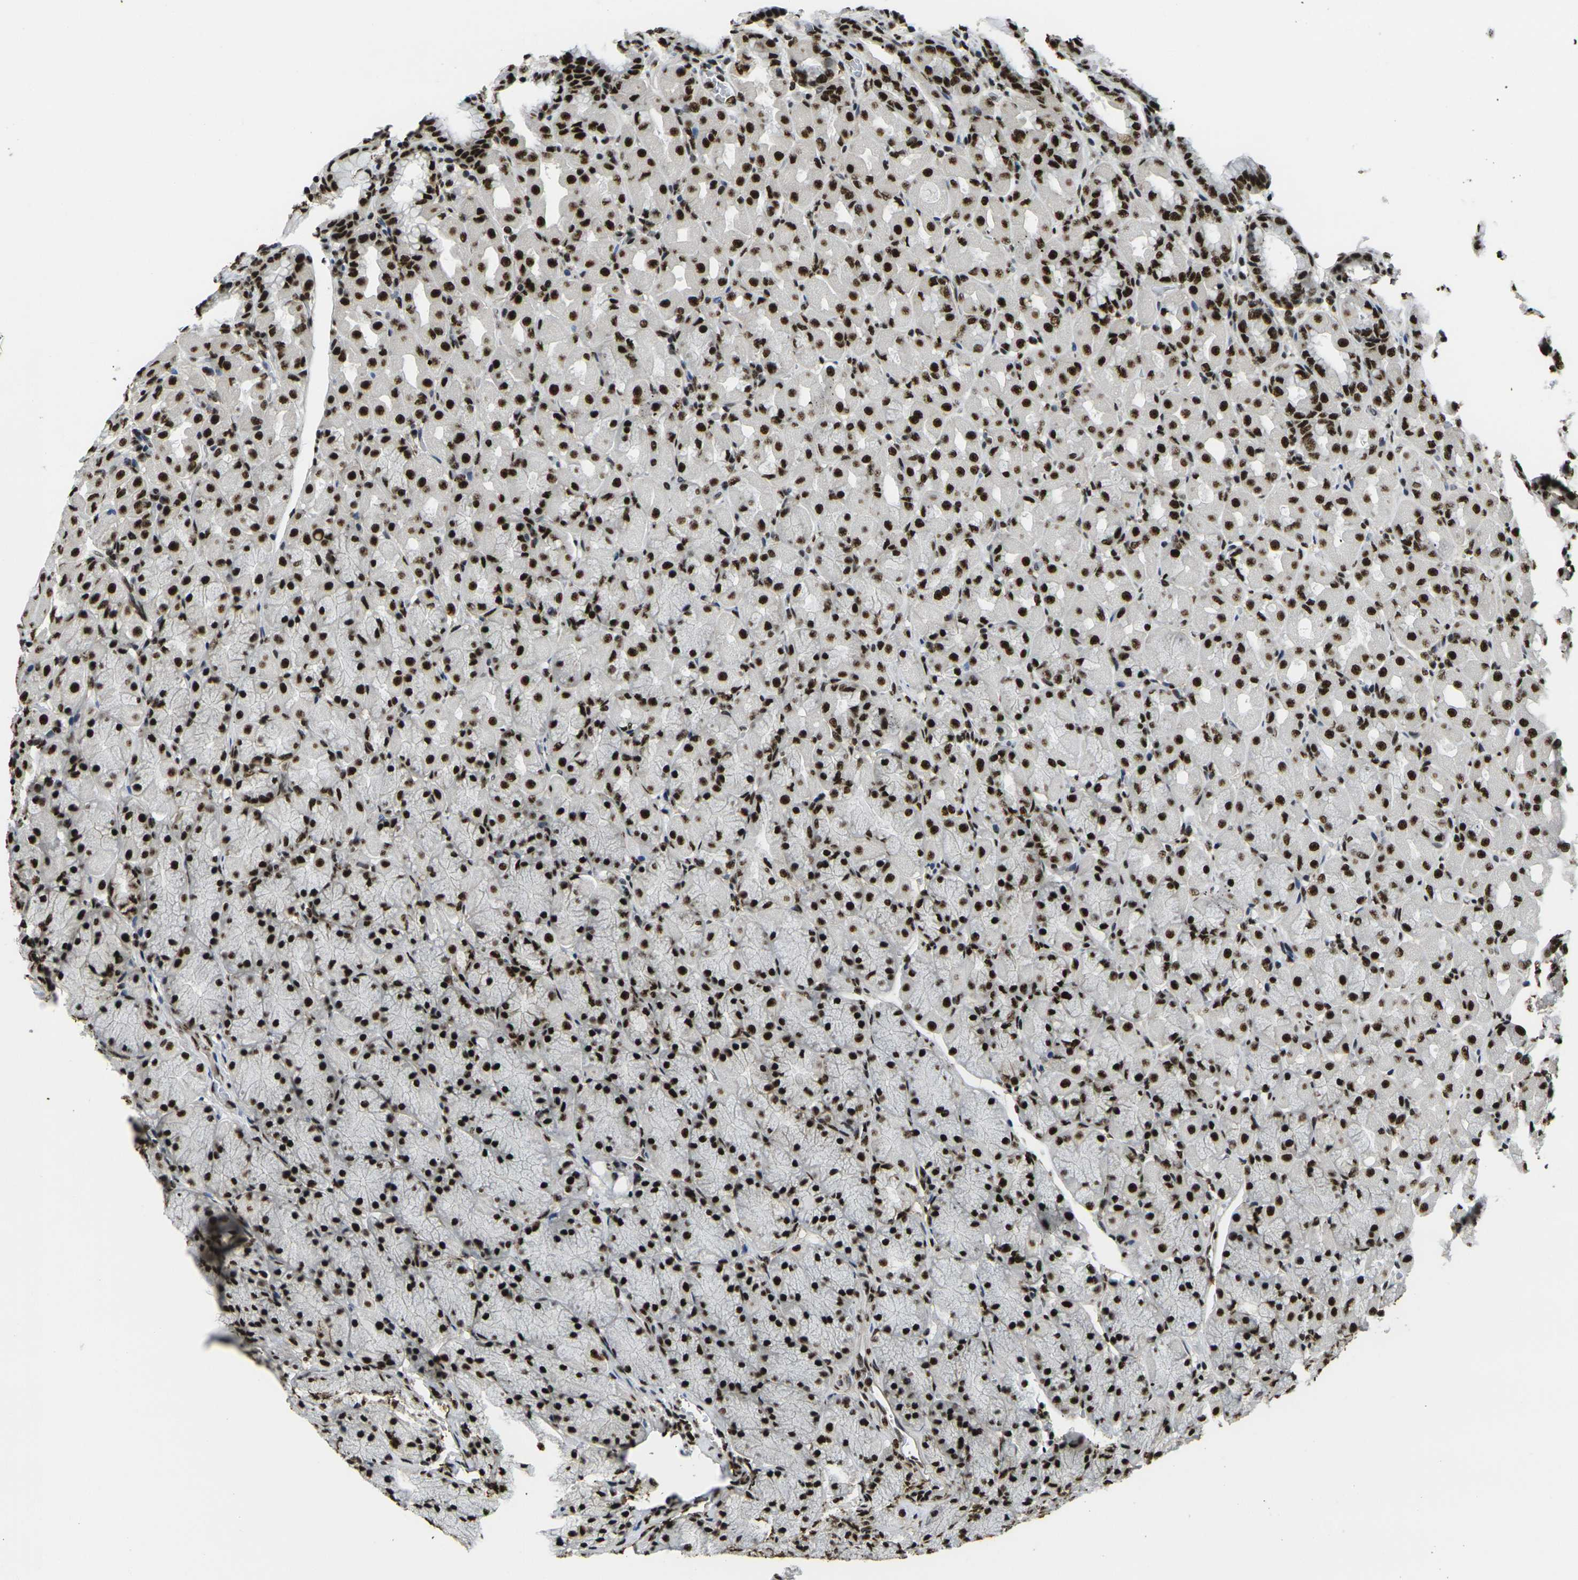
{"staining": {"intensity": "strong", "quantity": ">75%", "location": "nuclear"}, "tissue": "stomach", "cell_type": "Glandular cells", "image_type": "normal", "snomed": [{"axis": "morphology", "description": "Normal tissue, NOS"}, {"axis": "topography", "description": "Stomach, upper"}], "caption": "The photomicrograph reveals immunohistochemical staining of normal stomach. There is strong nuclear staining is identified in approximately >75% of glandular cells.", "gene": "SMARCC1", "patient": {"sex": "female", "age": 56}}